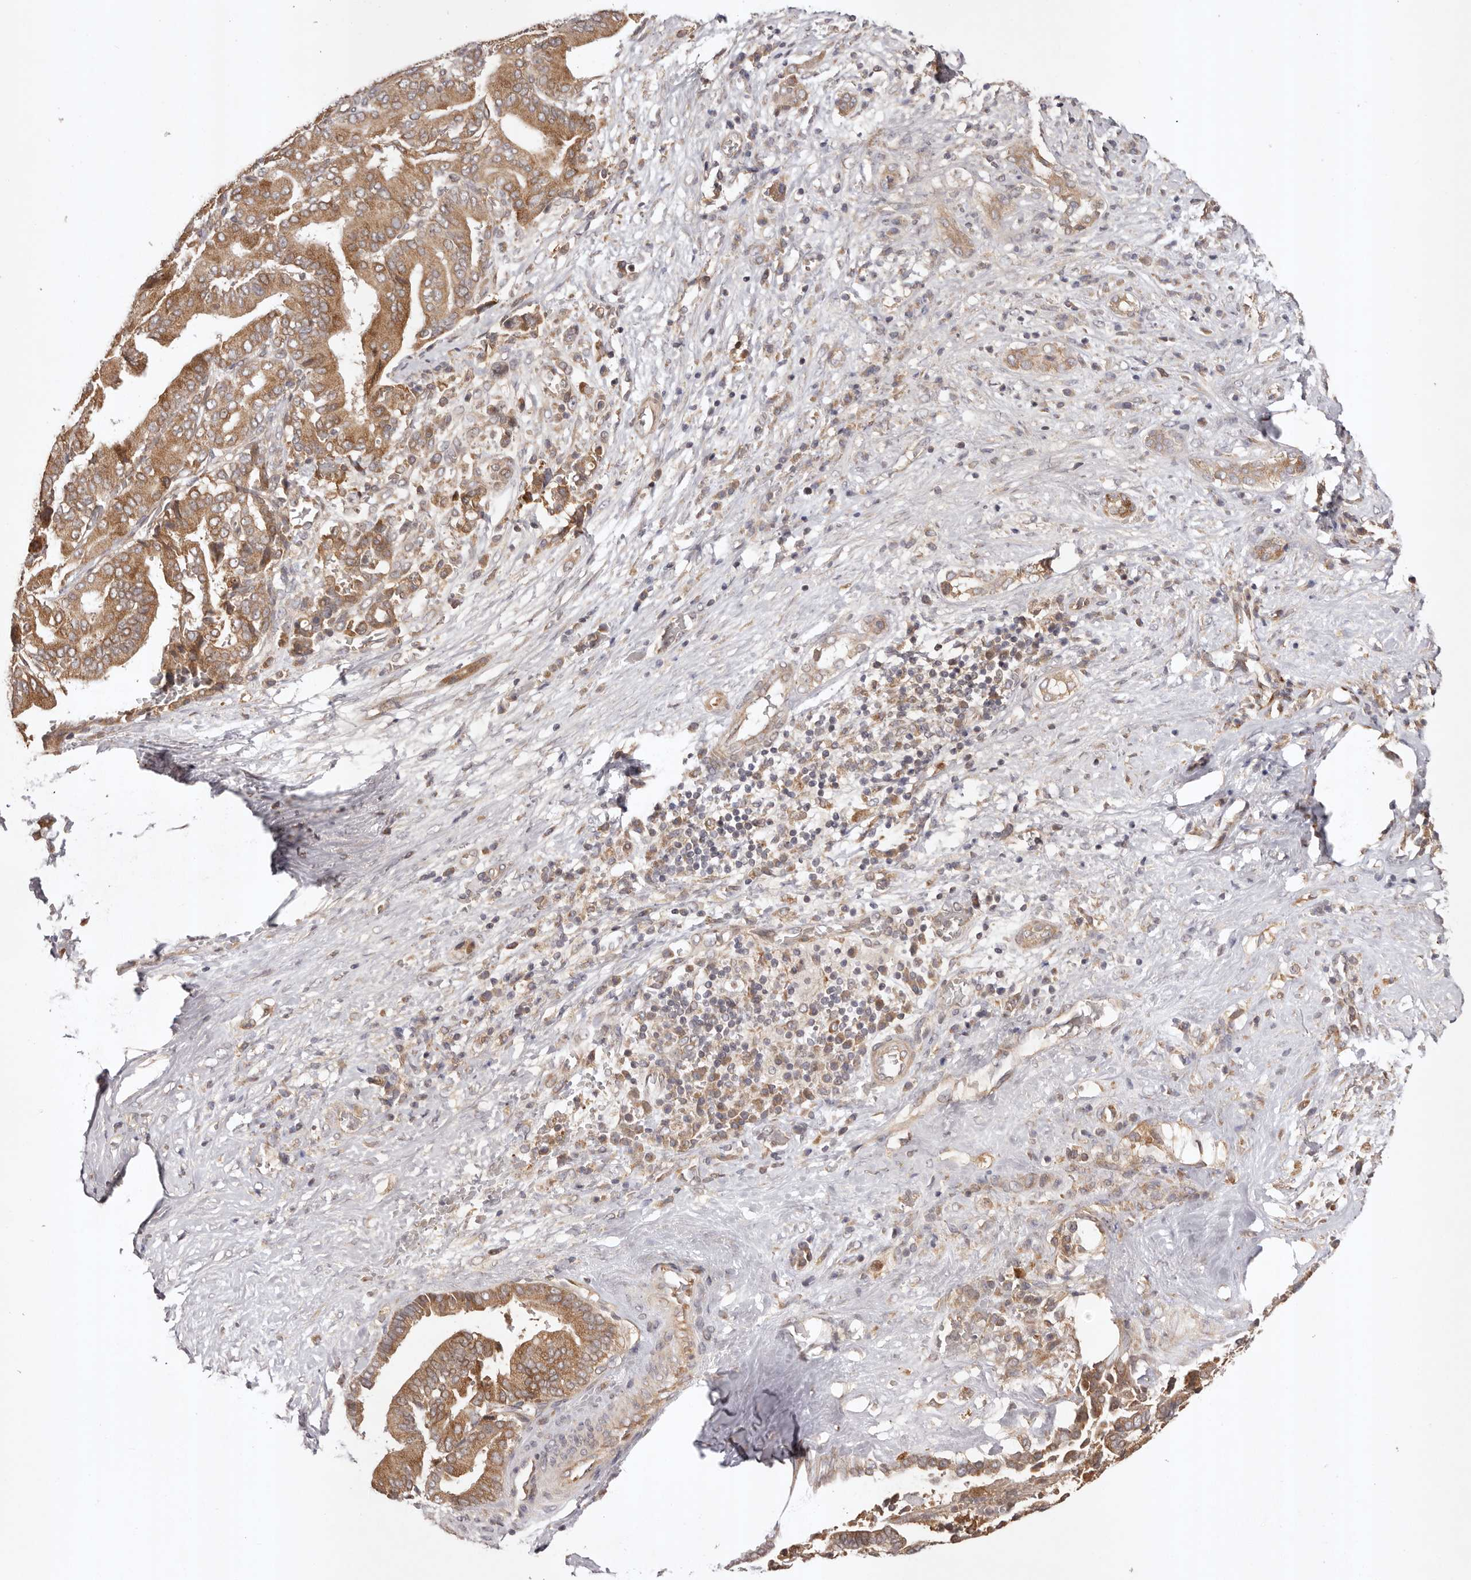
{"staining": {"intensity": "moderate", "quantity": ">75%", "location": "cytoplasmic/membranous"}, "tissue": "liver cancer", "cell_type": "Tumor cells", "image_type": "cancer", "snomed": [{"axis": "morphology", "description": "Cholangiocarcinoma"}, {"axis": "topography", "description": "Liver"}], "caption": "IHC (DAB) staining of liver cancer (cholangiocarcinoma) displays moderate cytoplasmic/membranous protein positivity in approximately >75% of tumor cells.", "gene": "UBR2", "patient": {"sex": "female", "age": 75}}